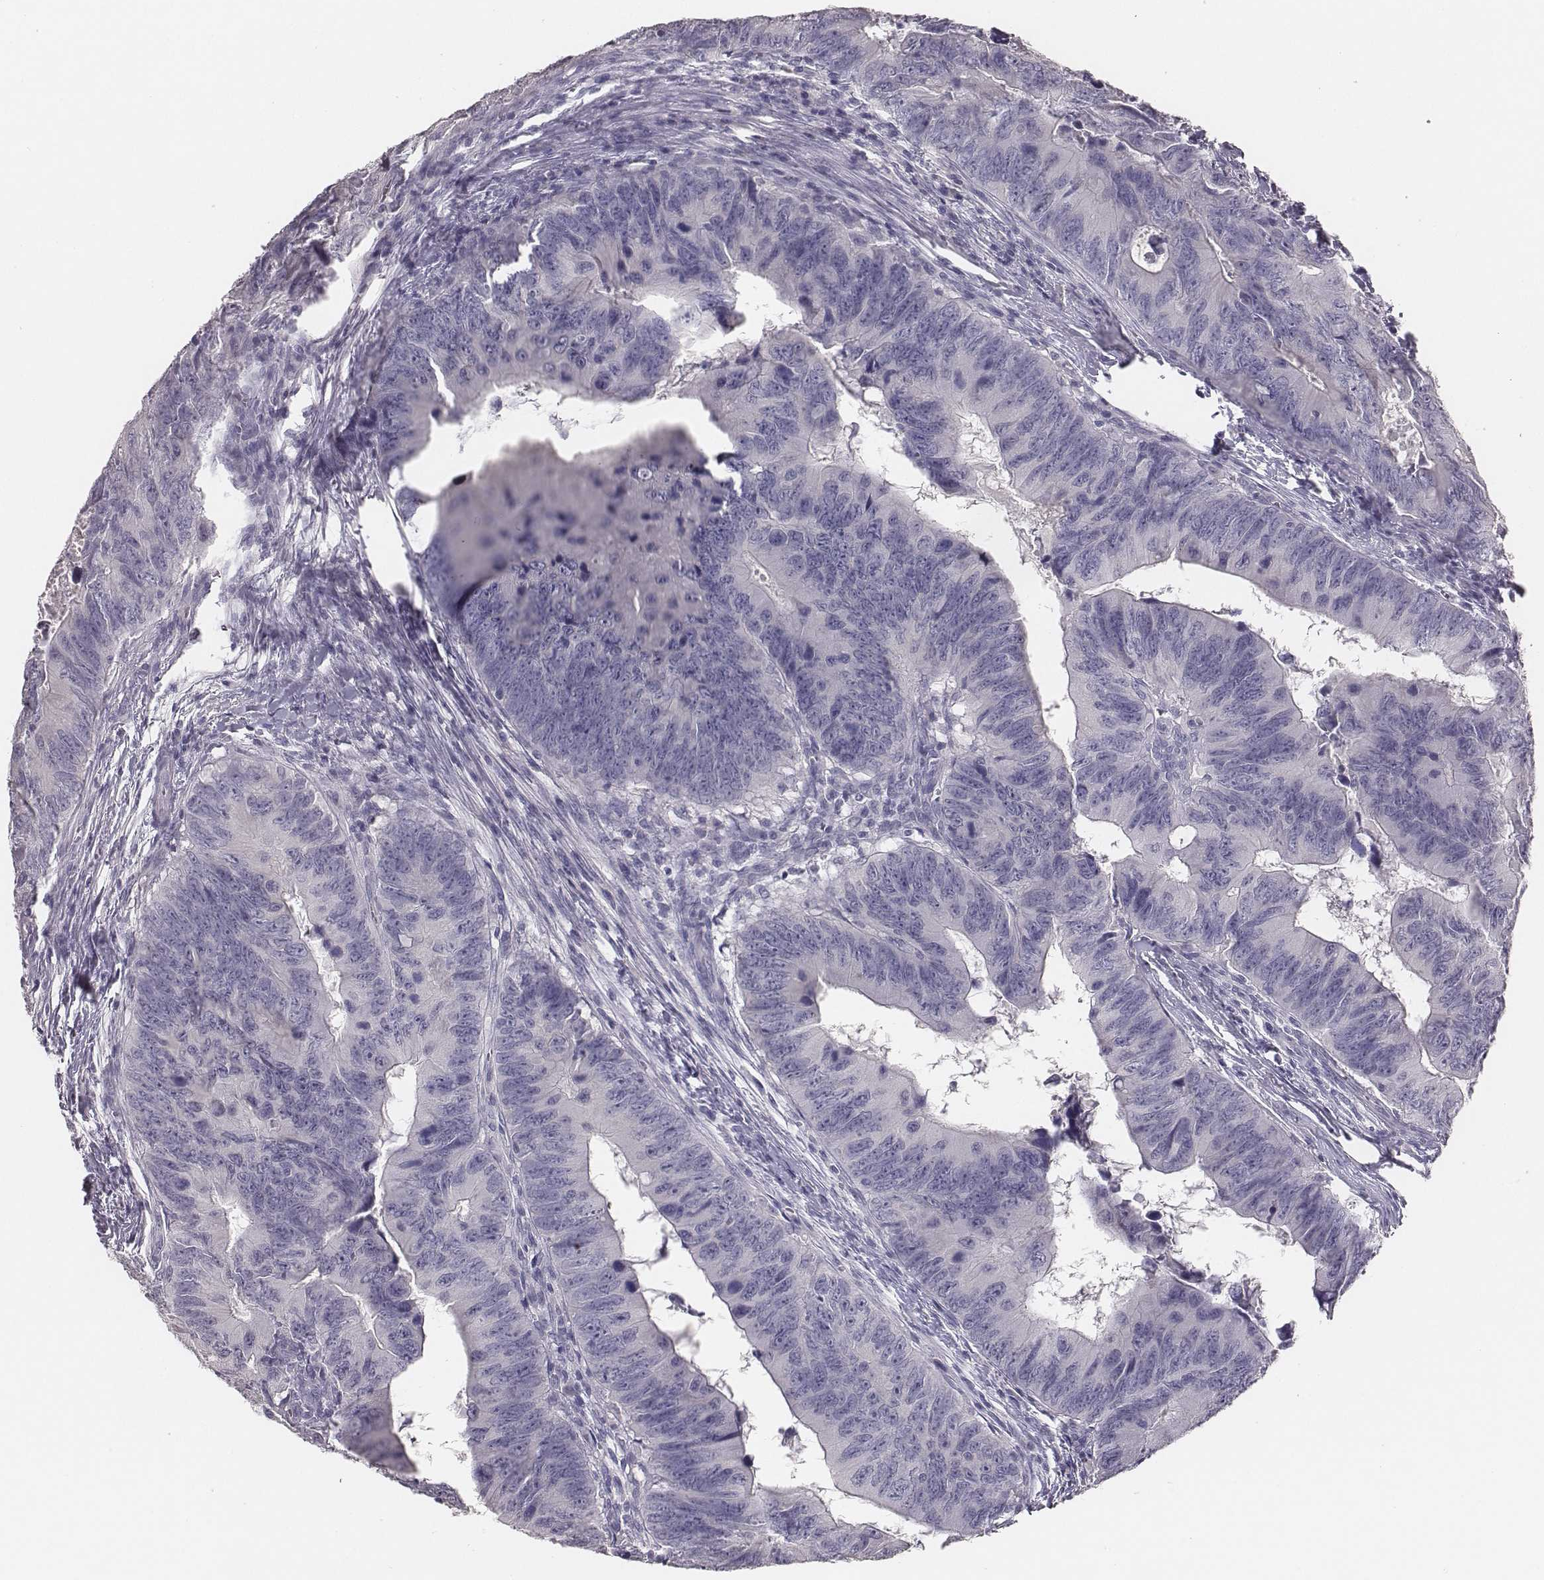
{"staining": {"intensity": "negative", "quantity": "none", "location": "none"}, "tissue": "colorectal cancer", "cell_type": "Tumor cells", "image_type": "cancer", "snomed": [{"axis": "morphology", "description": "Adenocarcinoma, NOS"}, {"axis": "topography", "description": "Colon"}], "caption": "This histopathology image is of colorectal cancer stained with immunohistochemistry (IHC) to label a protein in brown with the nuclei are counter-stained blue. There is no positivity in tumor cells.", "gene": "MYH6", "patient": {"sex": "female", "age": 82}}